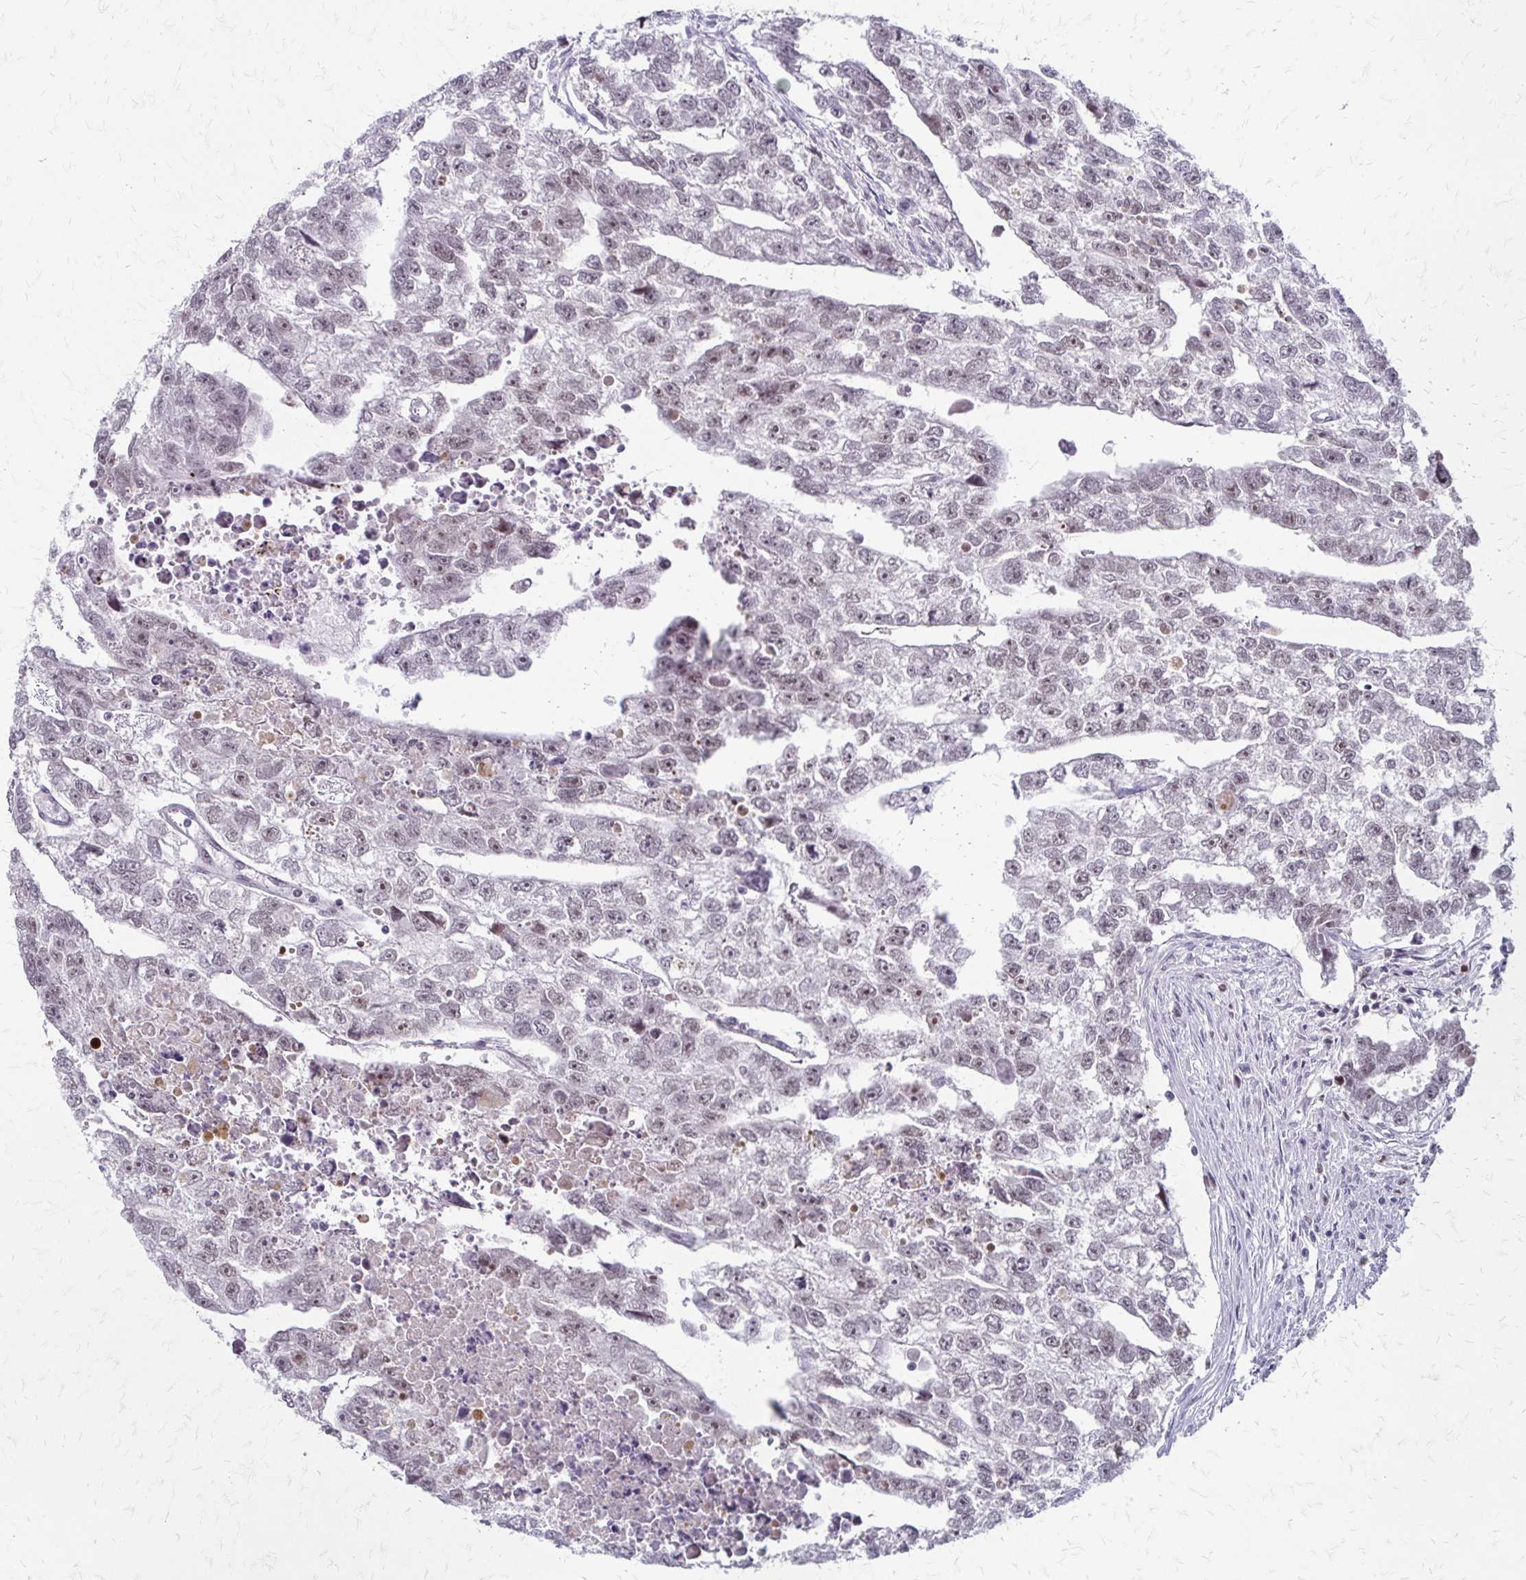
{"staining": {"intensity": "weak", "quantity": "25%-75%", "location": "nuclear"}, "tissue": "testis cancer", "cell_type": "Tumor cells", "image_type": "cancer", "snomed": [{"axis": "morphology", "description": "Carcinoma, Embryonal, NOS"}, {"axis": "morphology", "description": "Teratoma, malignant, NOS"}, {"axis": "topography", "description": "Testis"}], "caption": "A histopathology image of teratoma (malignant) (testis) stained for a protein displays weak nuclear brown staining in tumor cells.", "gene": "EED", "patient": {"sex": "male", "age": 44}}